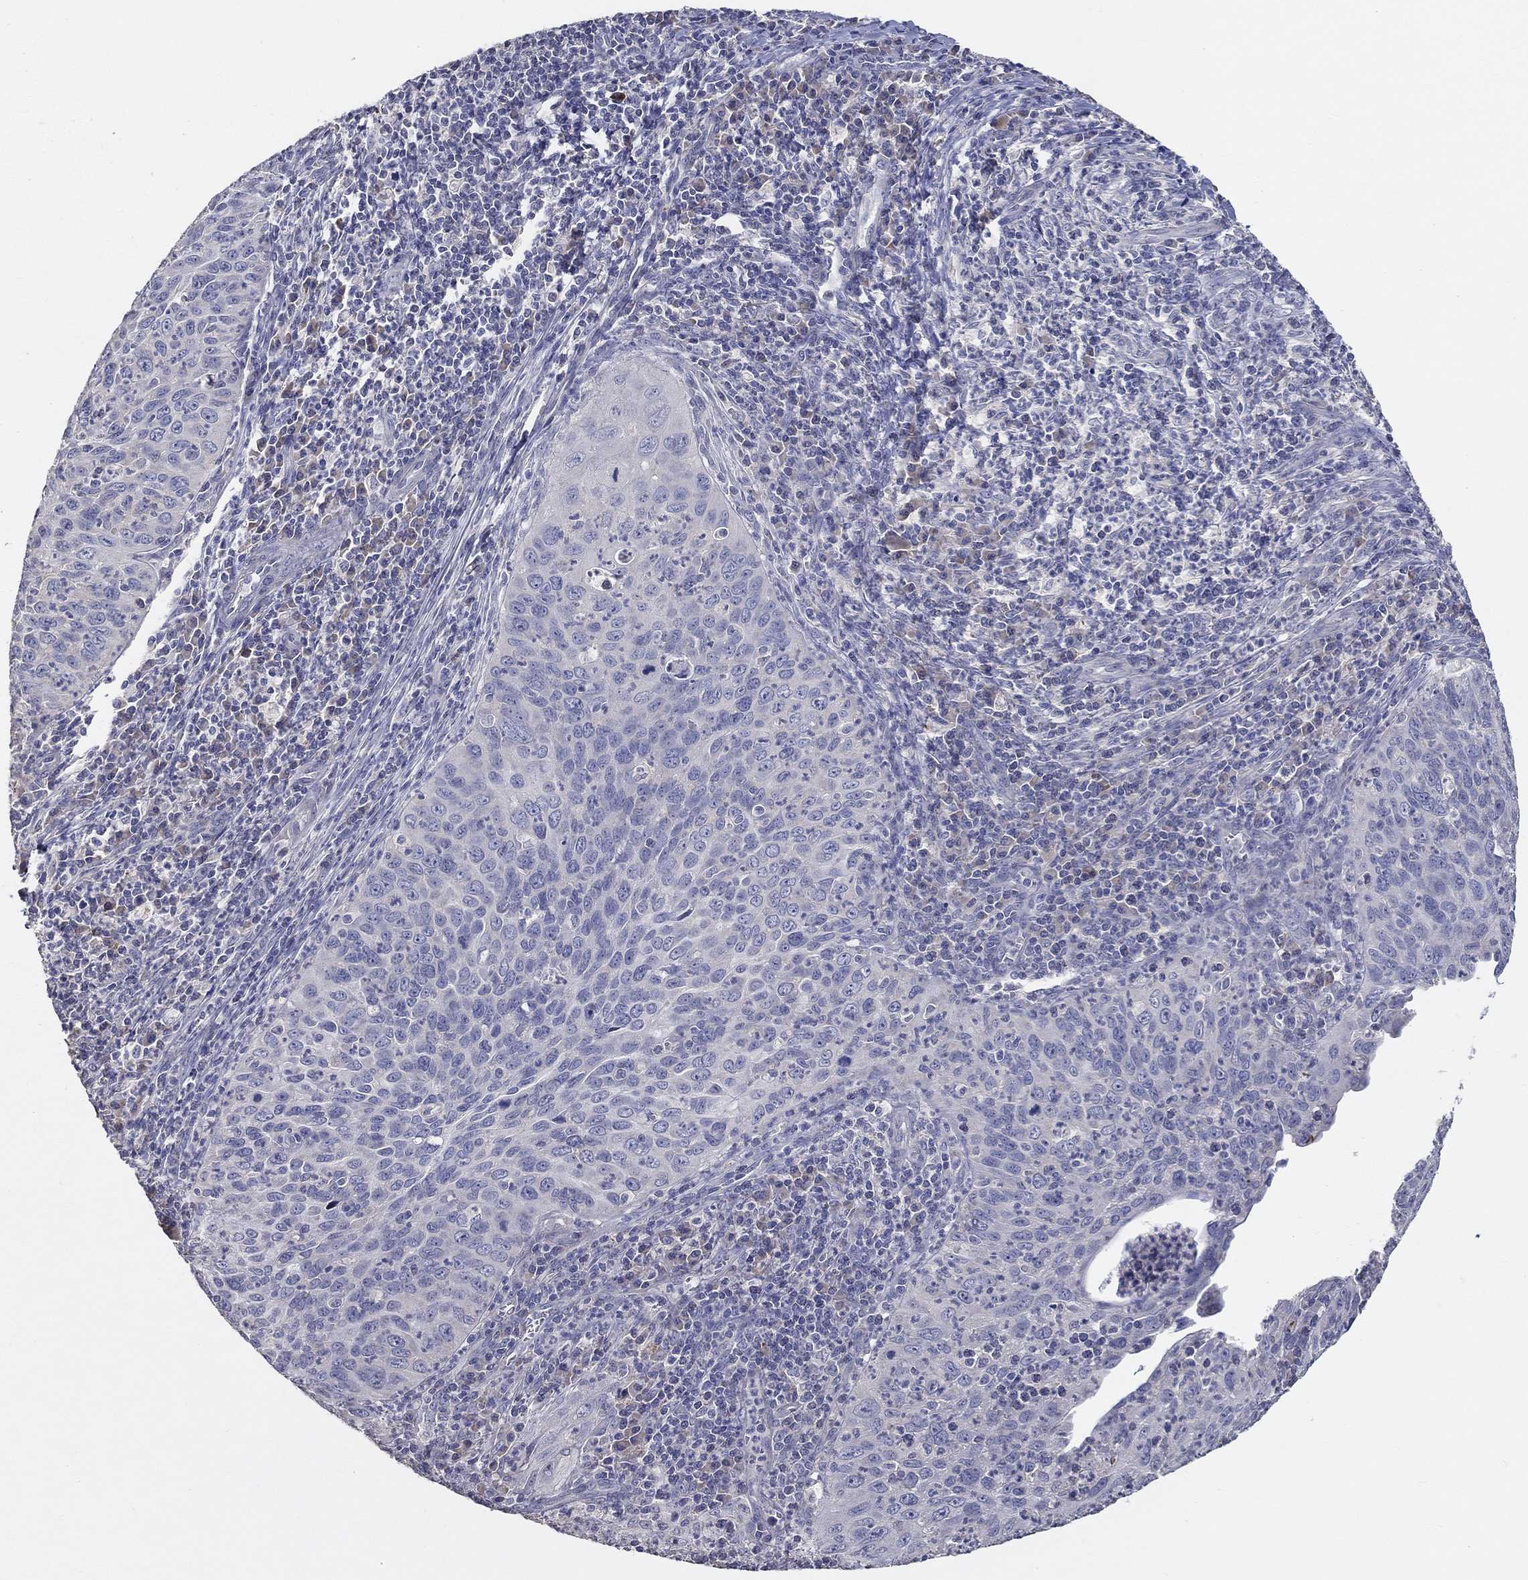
{"staining": {"intensity": "negative", "quantity": "none", "location": "none"}, "tissue": "cervical cancer", "cell_type": "Tumor cells", "image_type": "cancer", "snomed": [{"axis": "morphology", "description": "Squamous cell carcinoma, NOS"}, {"axis": "topography", "description": "Cervix"}], "caption": "DAB (3,3'-diaminobenzidine) immunohistochemical staining of cervical squamous cell carcinoma demonstrates no significant staining in tumor cells.", "gene": "DOCK3", "patient": {"sex": "female", "age": 26}}